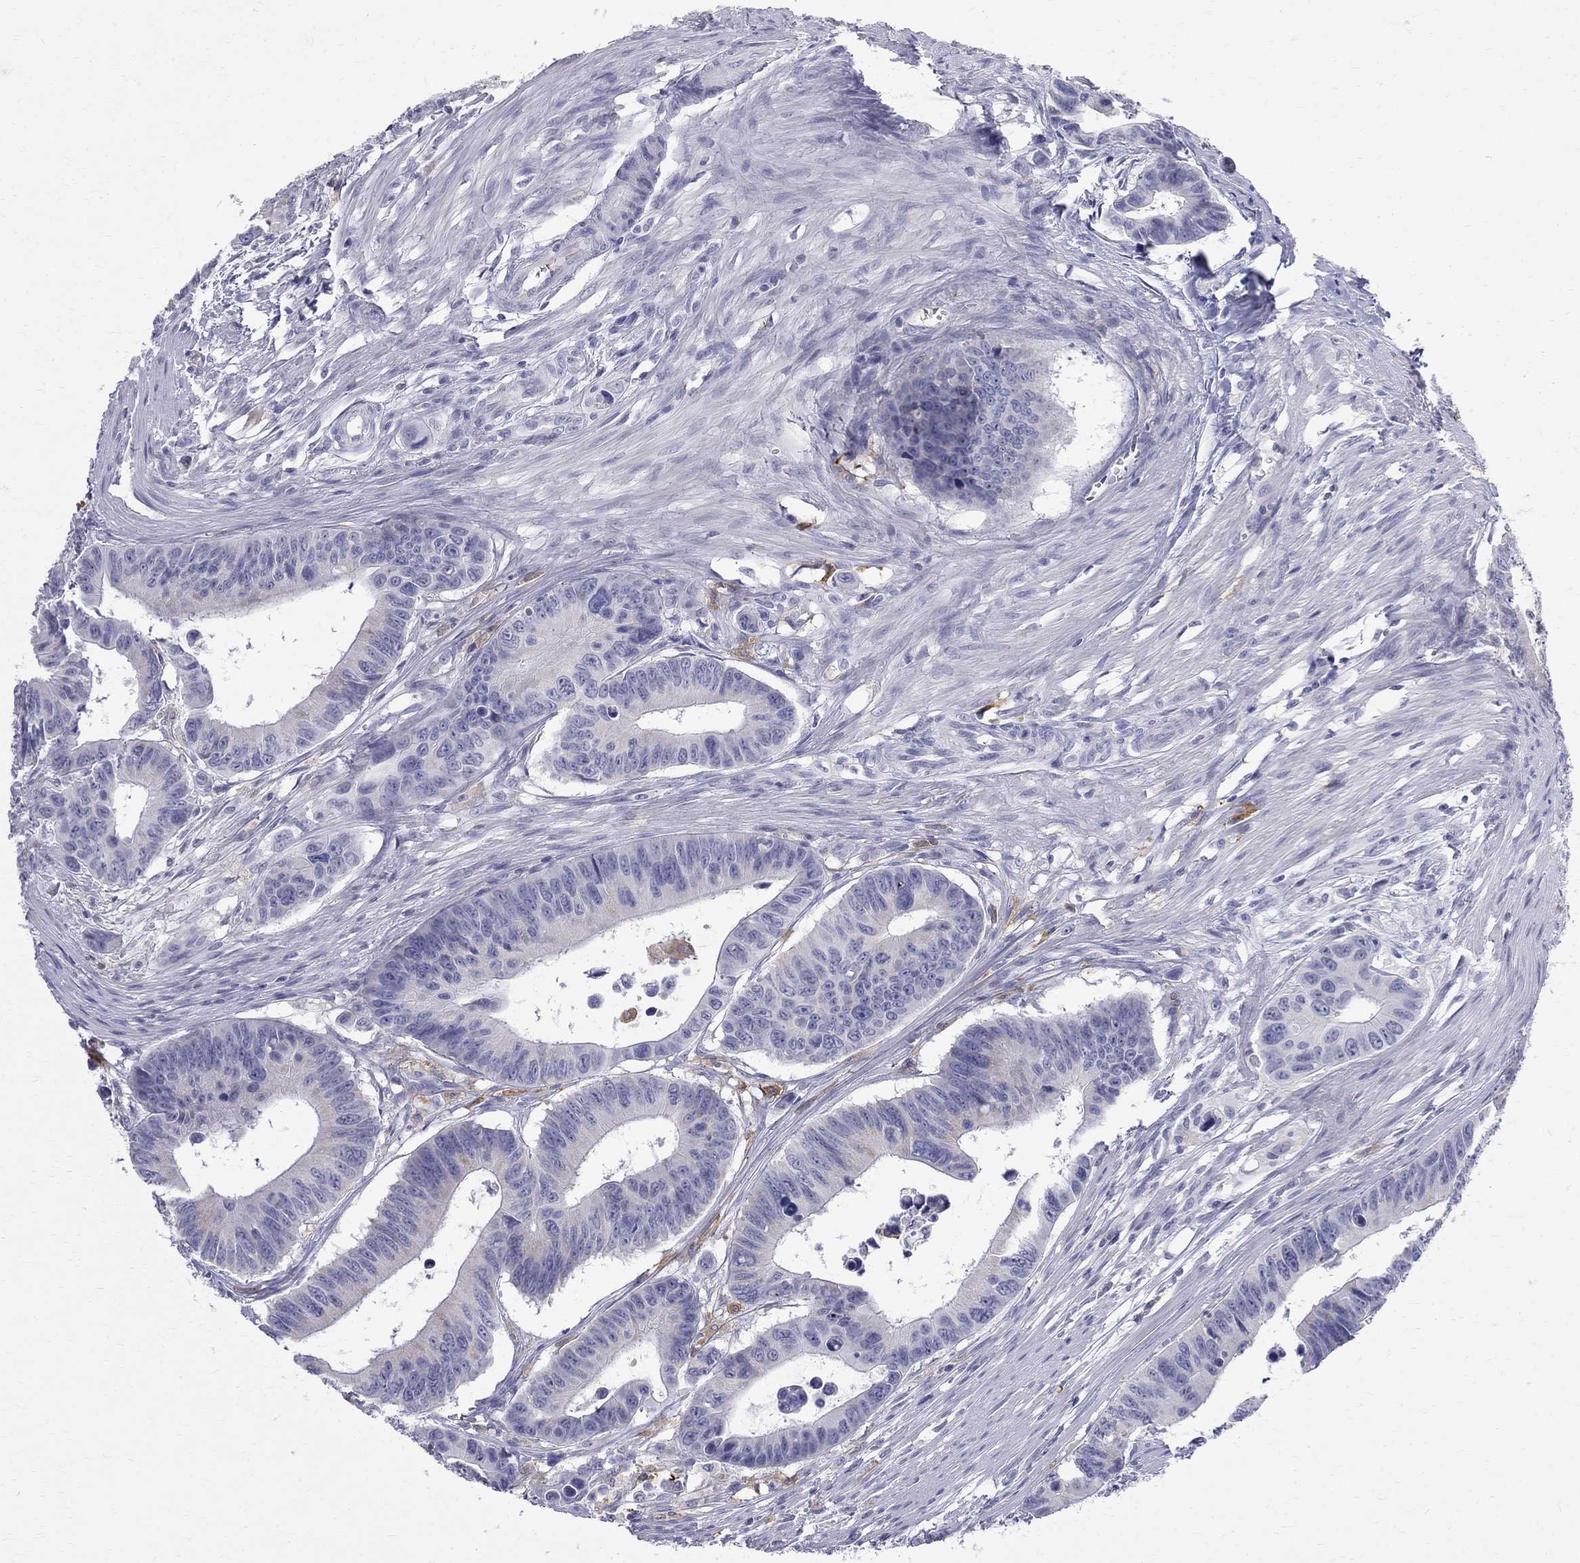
{"staining": {"intensity": "negative", "quantity": "none", "location": "none"}, "tissue": "colorectal cancer", "cell_type": "Tumor cells", "image_type": "cancer", "snomed": [{"axis": "morphology", "description": "Adenocarcinoma, NOS"}, {"axis": "topography", "description": "Colon"}], "caption": "Micrograph shows no significant protein expression in tumor cells of adenocarcinoma (colorectal).", "gene": "AGER", "patient": {"sex": "female", "age": 87}}